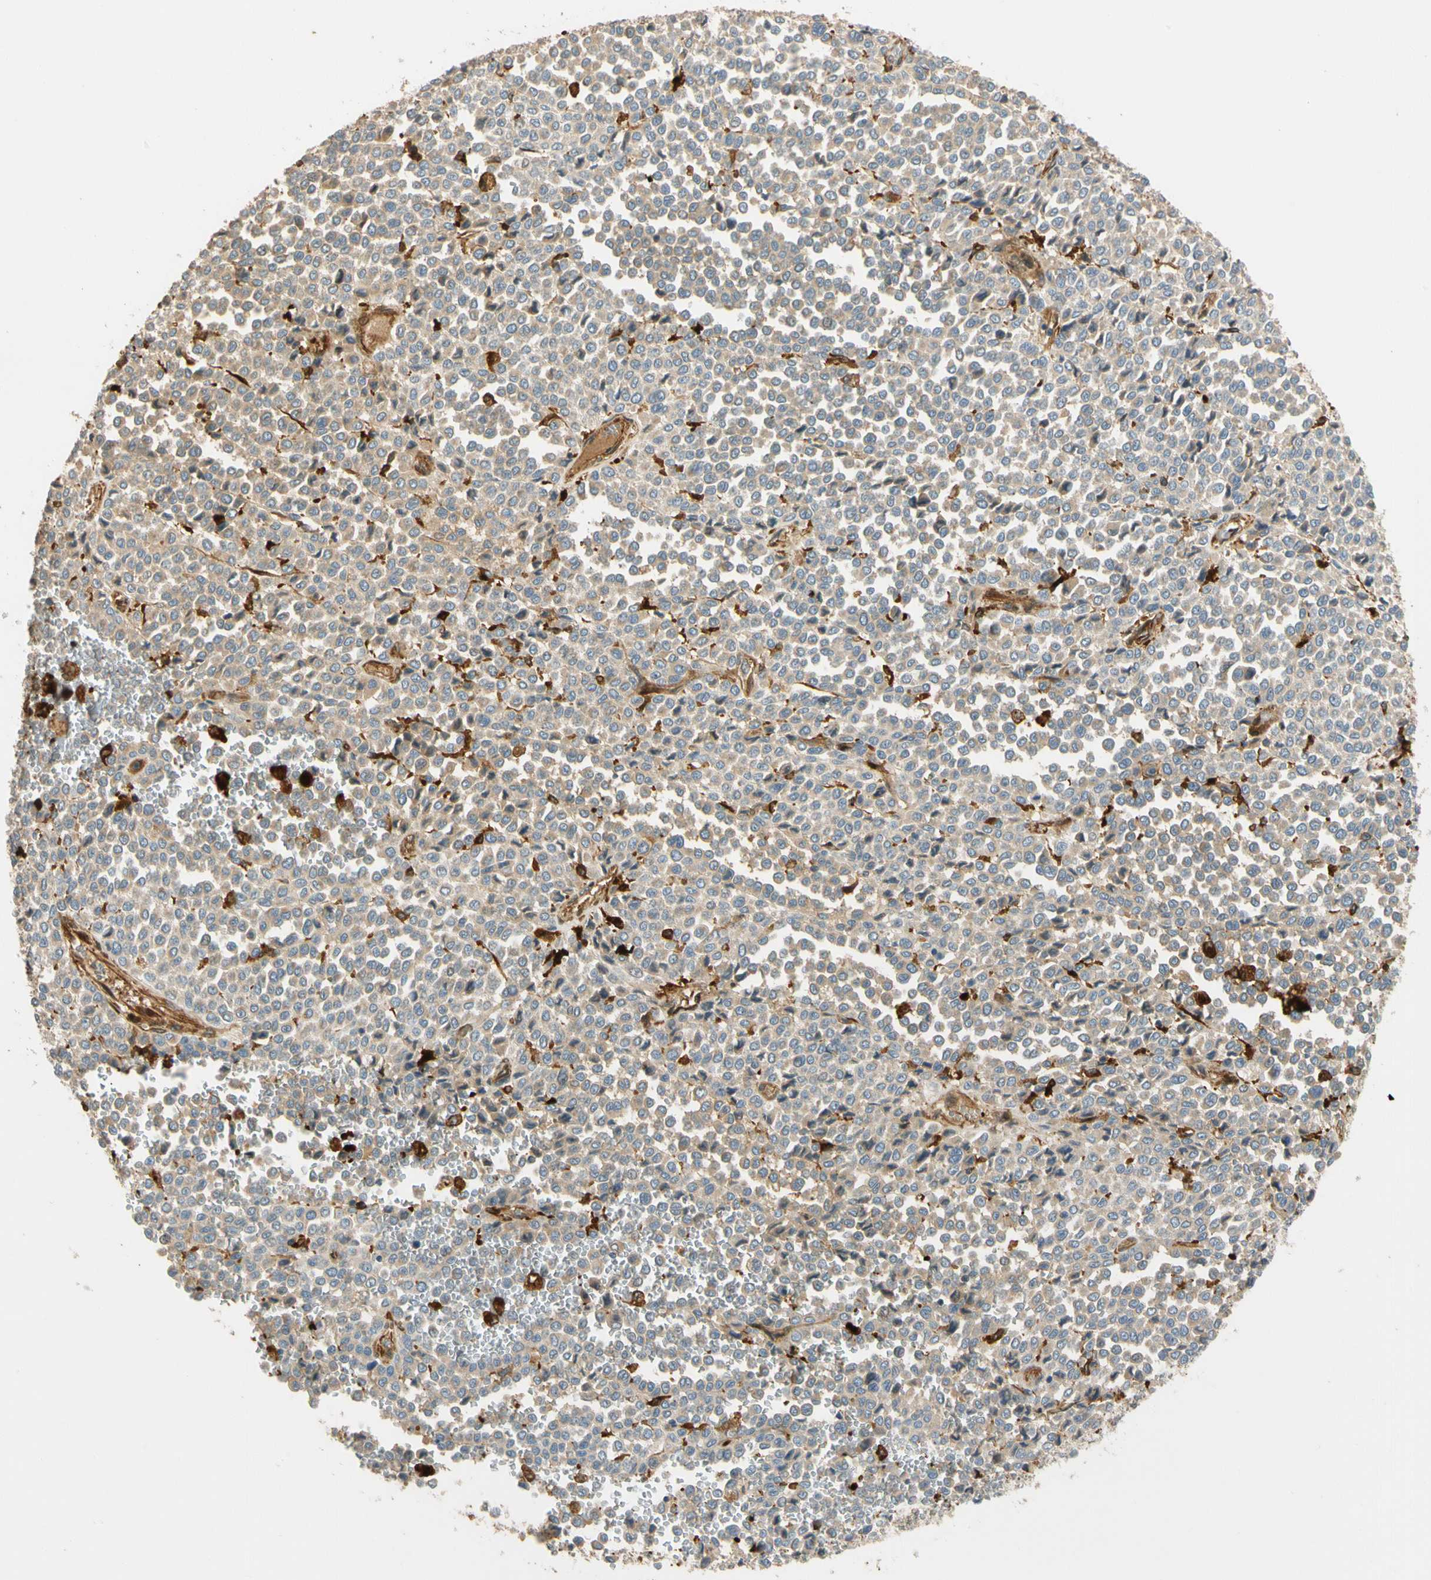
{"staining": {"intensity": "weak", "quantity": ">75%", "location": "cytoplasmic/membranous"}, "tissue": "melanoma", "cell_type": "Tumor cells", "image_type": "cancer", "snomed": [{"axis": "morphology", "description": "Malignant melanoma, Metastatic site"}, {"axis": "topography", "description": "Pancreas"}], "caption": "The photomicrograph exhibits immunohistochemical staining of malignant melanoma (metastatic site). There is weak cytoplasmic/membranous positivity is appreciated in approximately >75% of tumor cells.", "gene": "PARP14", "patient": {"sex": "female", "age": 30}}